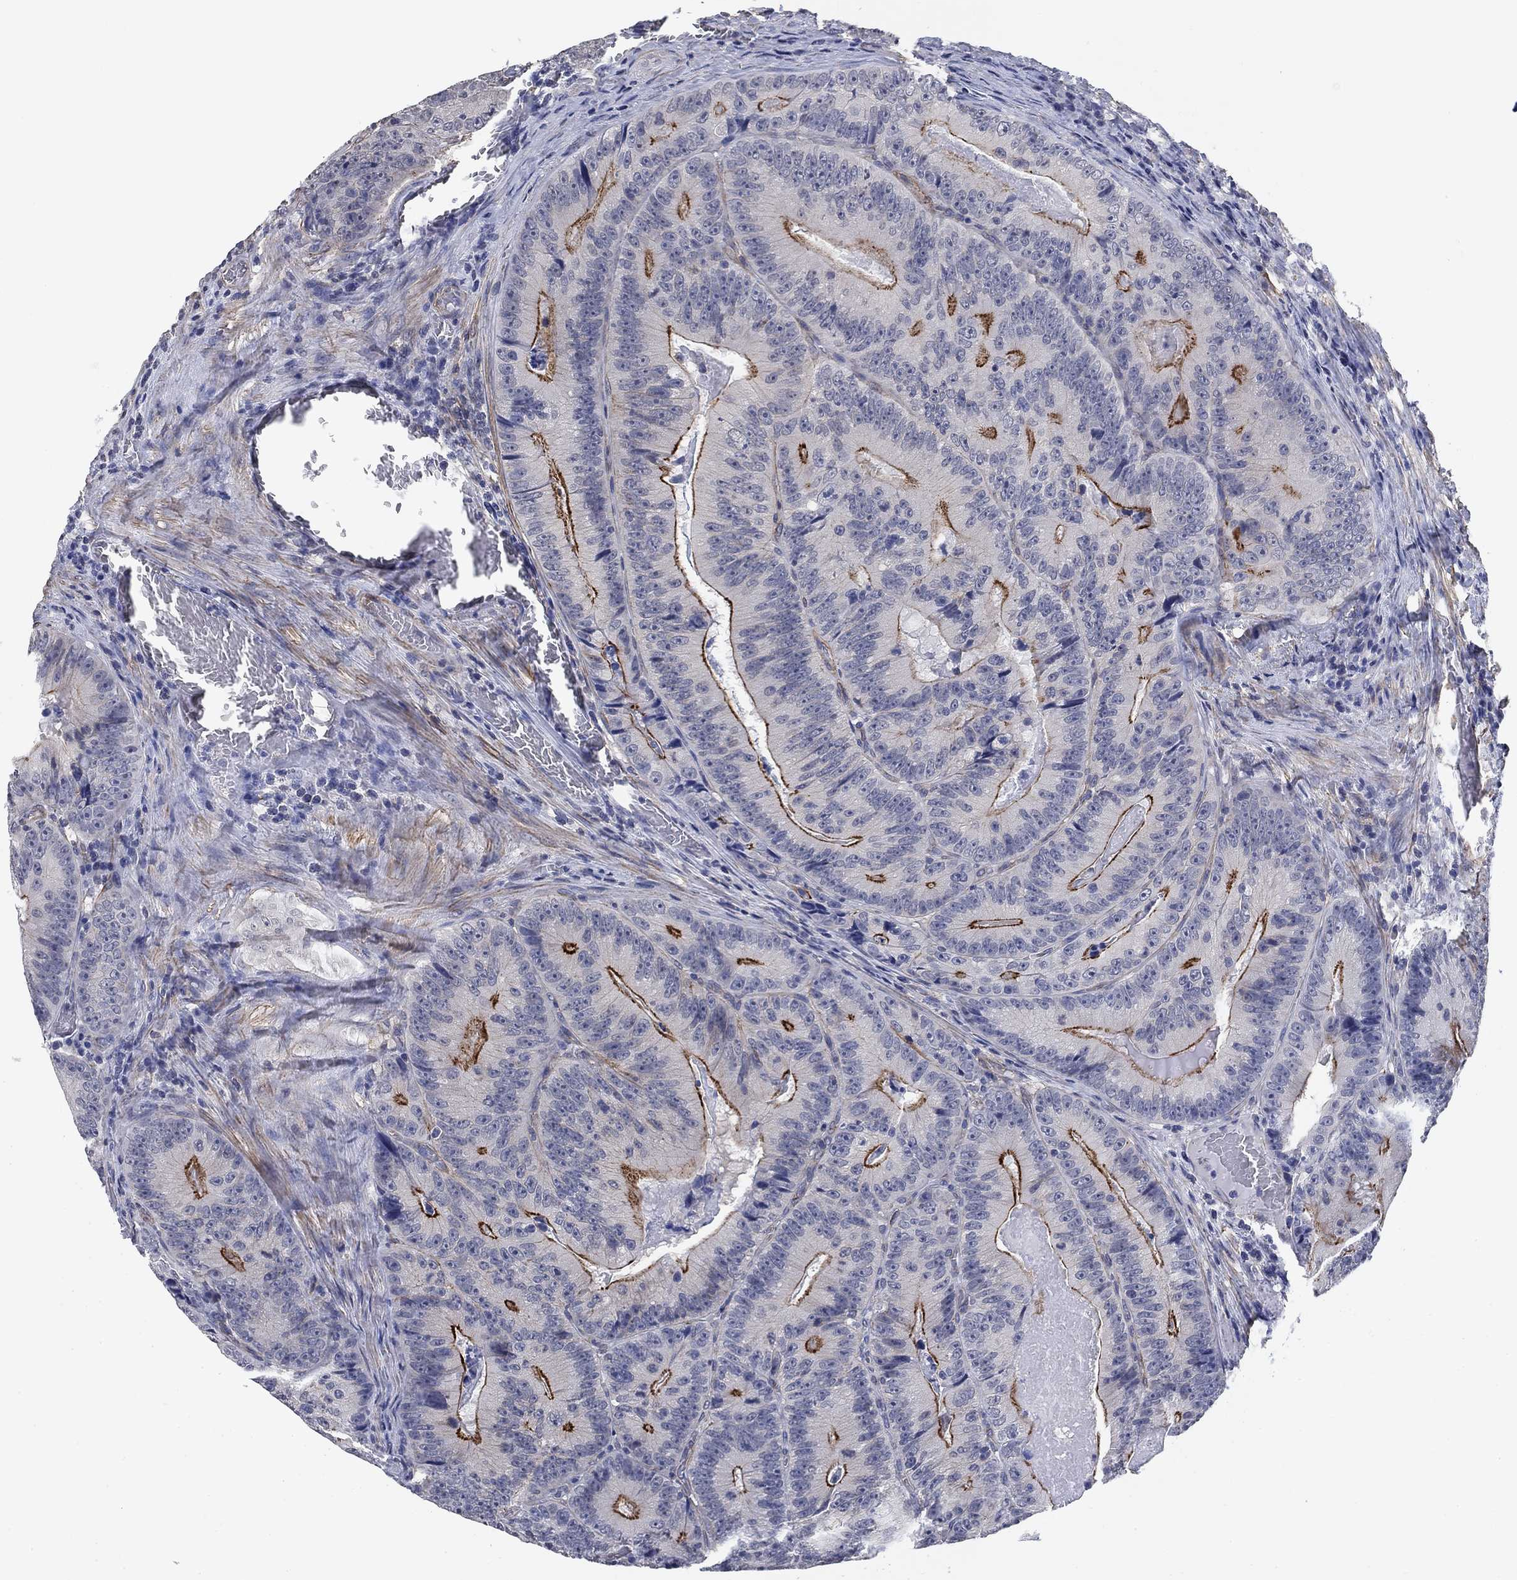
{"staining": {"intensity": "strong", "quantity": "<25%", "location": "cytoplasmic/membranous"}, "tissue": "colorectal cancer", "cell_type": "Tumor cells", "image_type": "cancer", "snomed": [{"axis": "morphology", "description": "Adenocarcinoma, NOS"}, {"axis": "topography", "description": "Colon"}], "caption": "Protein analysis of colorectal cancer tissue reveals strong cytoplasmic/membranous positivity in about <25% of tumor cells.", "gene": "OTUB2", "patient": {"sex": "female", "age": 86}}